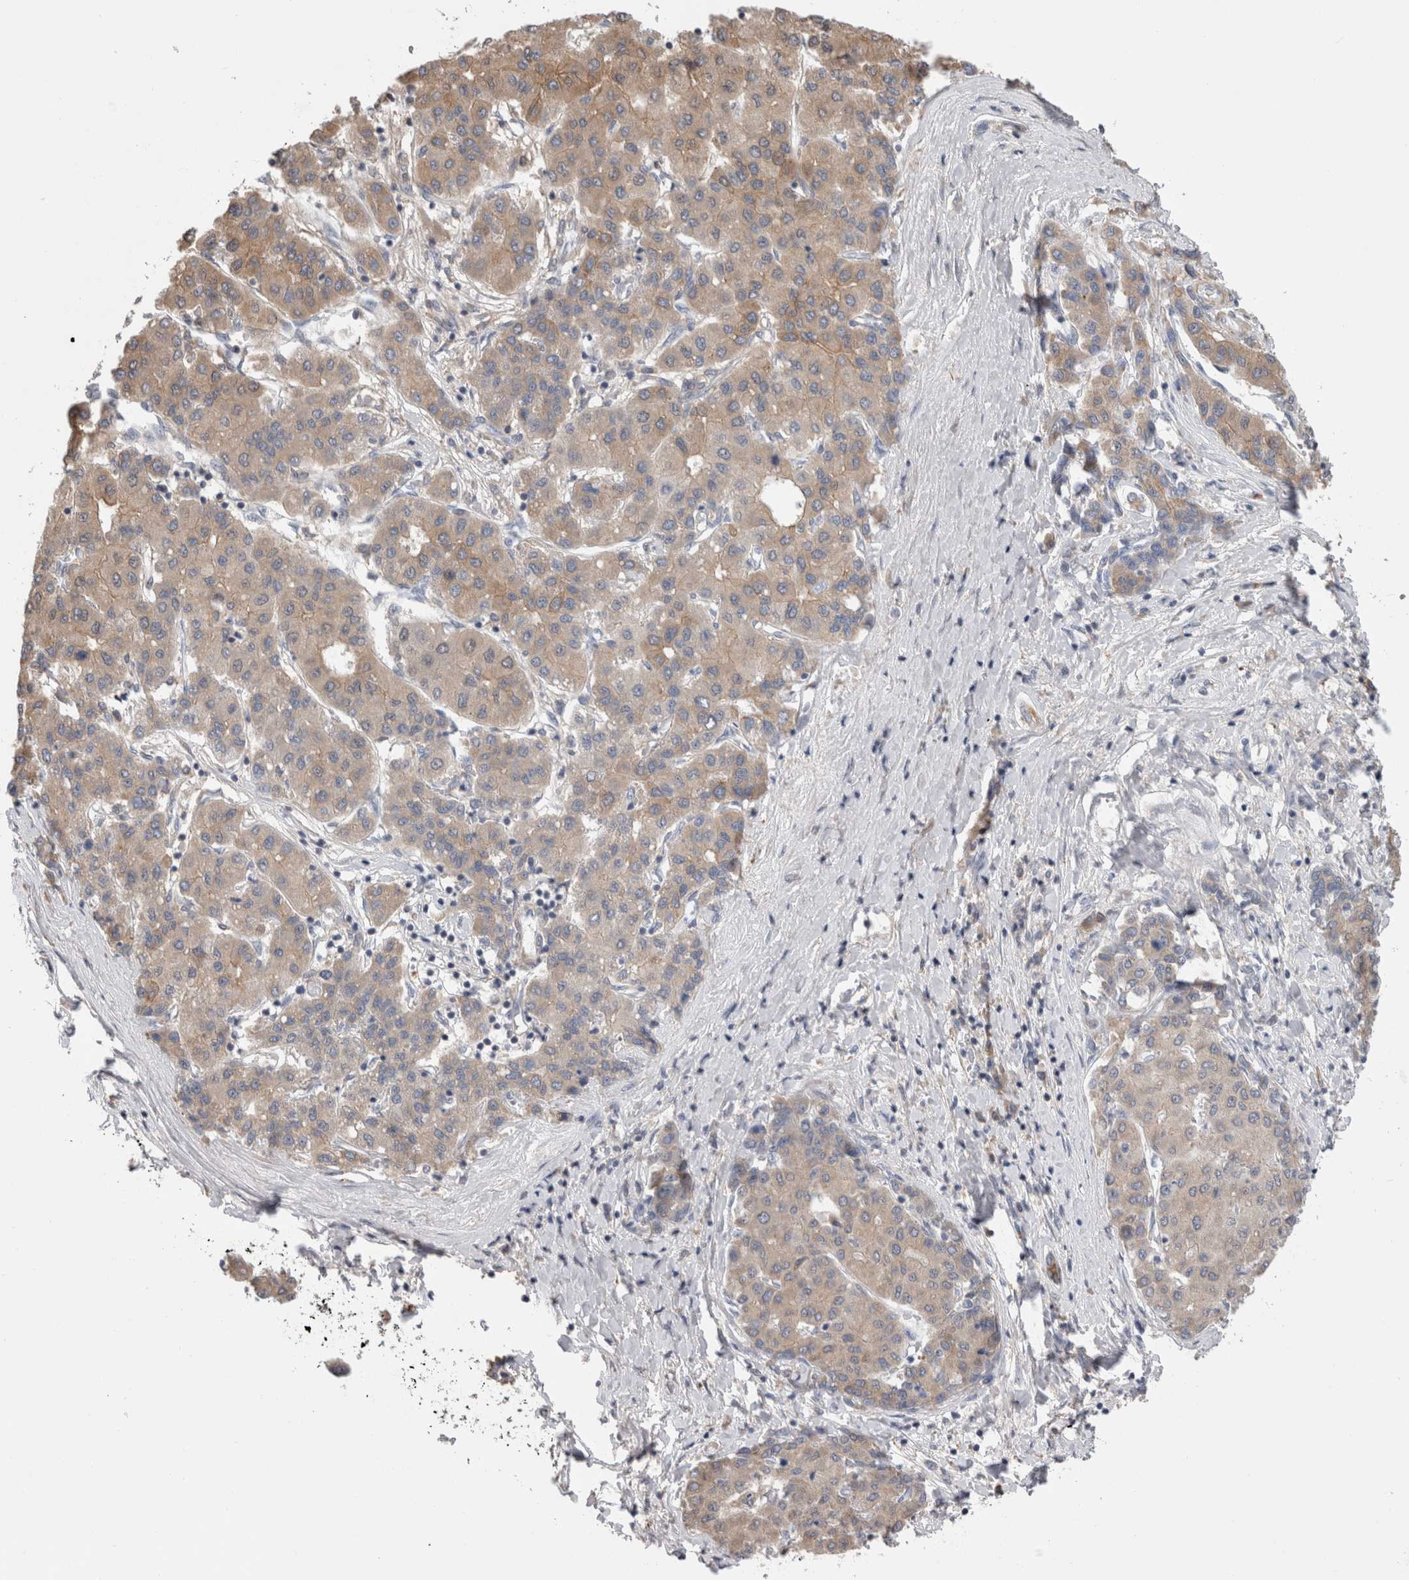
{"staining": {"intensity": "weak", "quantity": "<25%", "location": "cytoplasmic/membranous"}, "tissue": "liver cancer", "cell_type": "Tumor cells", "image_type": "cancer", "snomed": [{"axis": "morphology", "description": "Carcinoma, Hepatocellular, NOS"}, {"axis": "topography", "description": "Liver"}], "caption": "This is an IHC photomicrograph of human hepatocellular carcinoma (liver). There is no expression in tumor cells.", "gene": "SMAP2", "patient": {"sex": "male", "age": 65}}